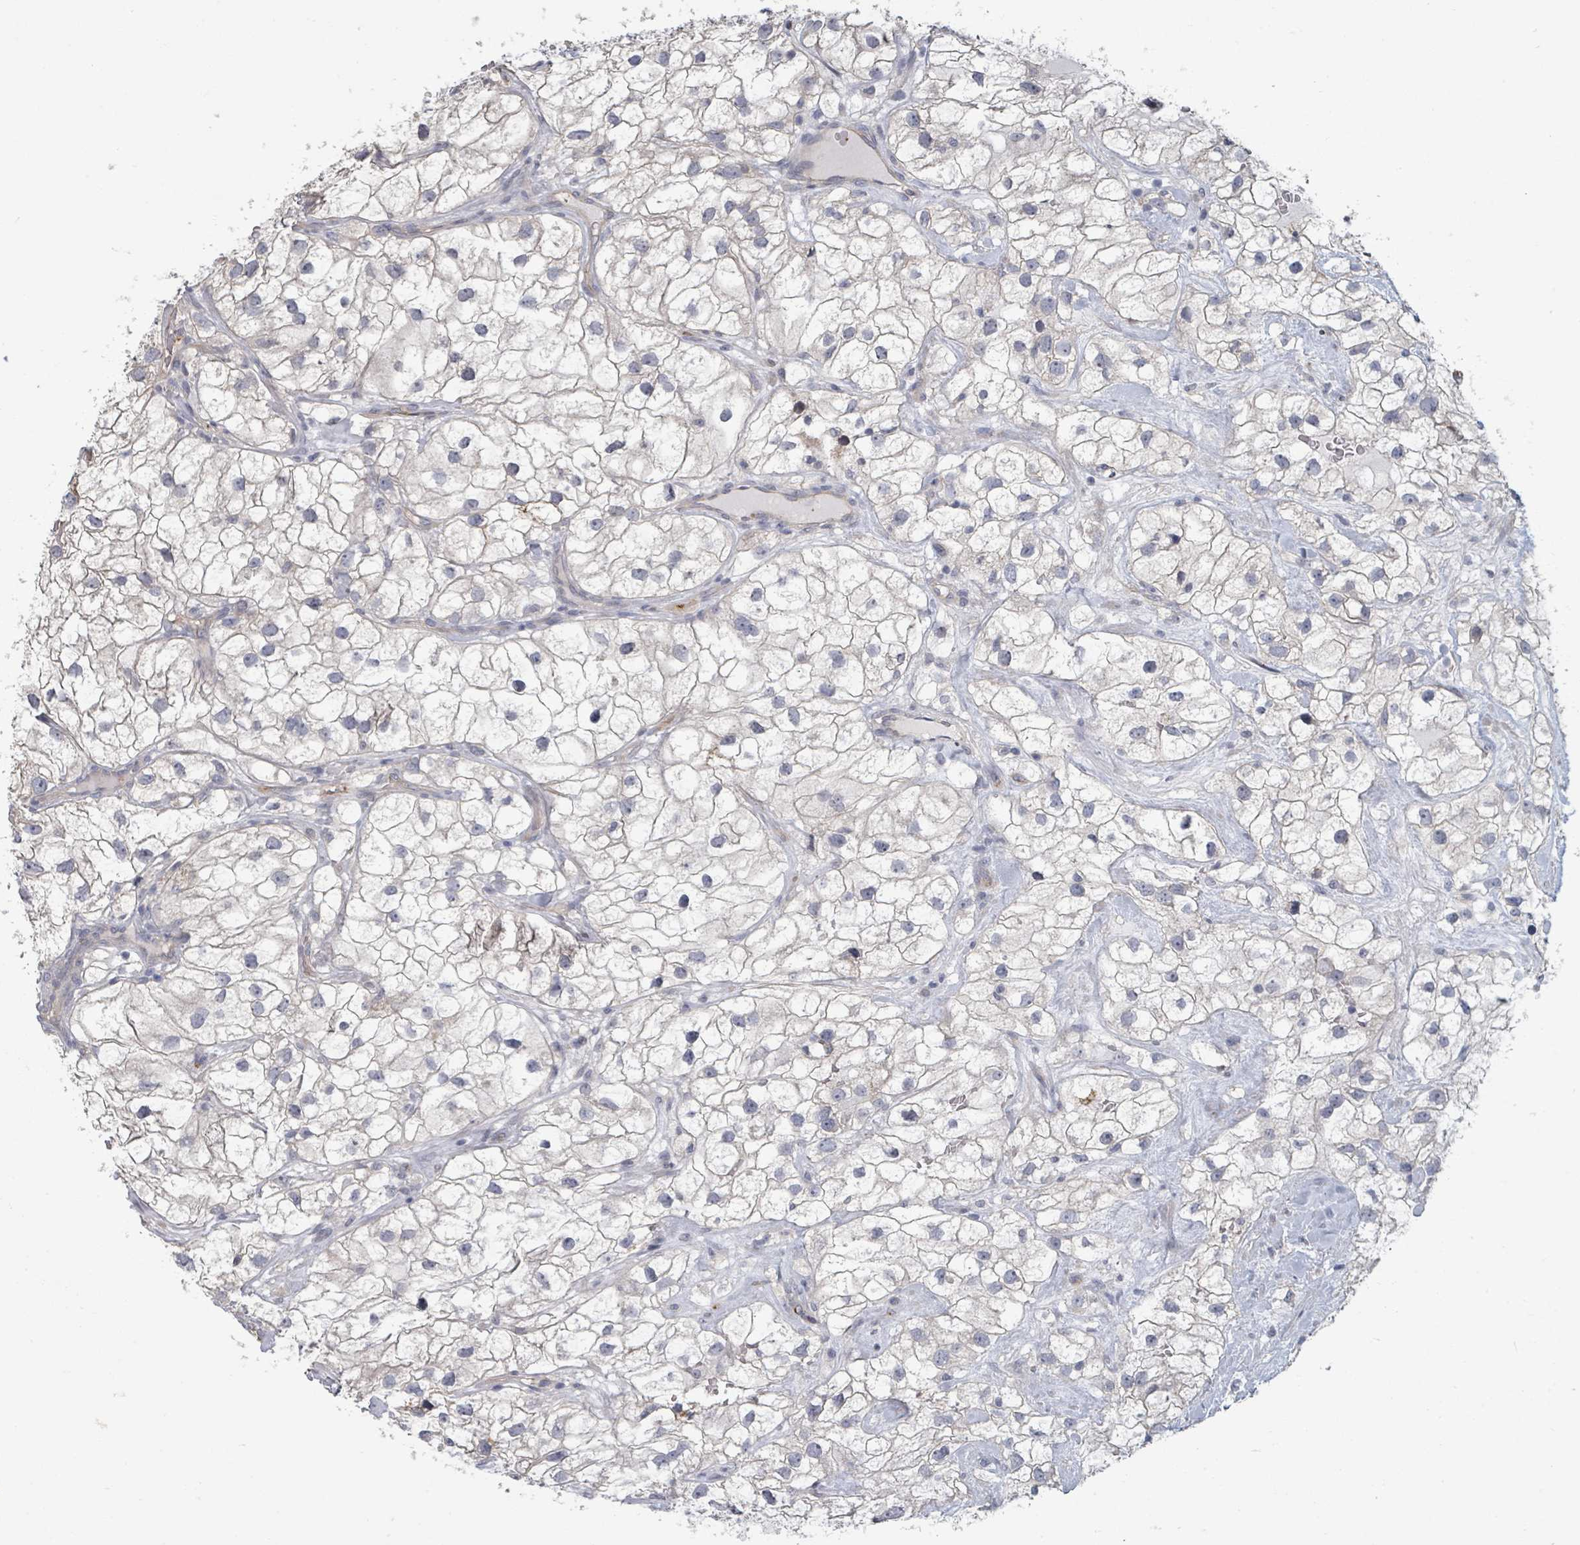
{"staining": {"intensity": "negative", "quantity": "none", "location": "none"}, "tissue": "renal cancer", "cell_type": "Tumor cells", "image_type": "cancer", "snomed": [{"axis": "morphology", "description": "Adenocarcinoma, NOS"}, {"axis": "topography", "description": "Kidney"}], "caption": "Immunohistochemistry of human renal adenocarcinoma shows no staining in tumor cells. The staining is performed using DAB (3,3'-diaminobenzidine) brown chromogen with nuclei counter-stained in using hematoxylin.", "gene": "PLAUR", "patient": {"sex": "male", "age": 59}}